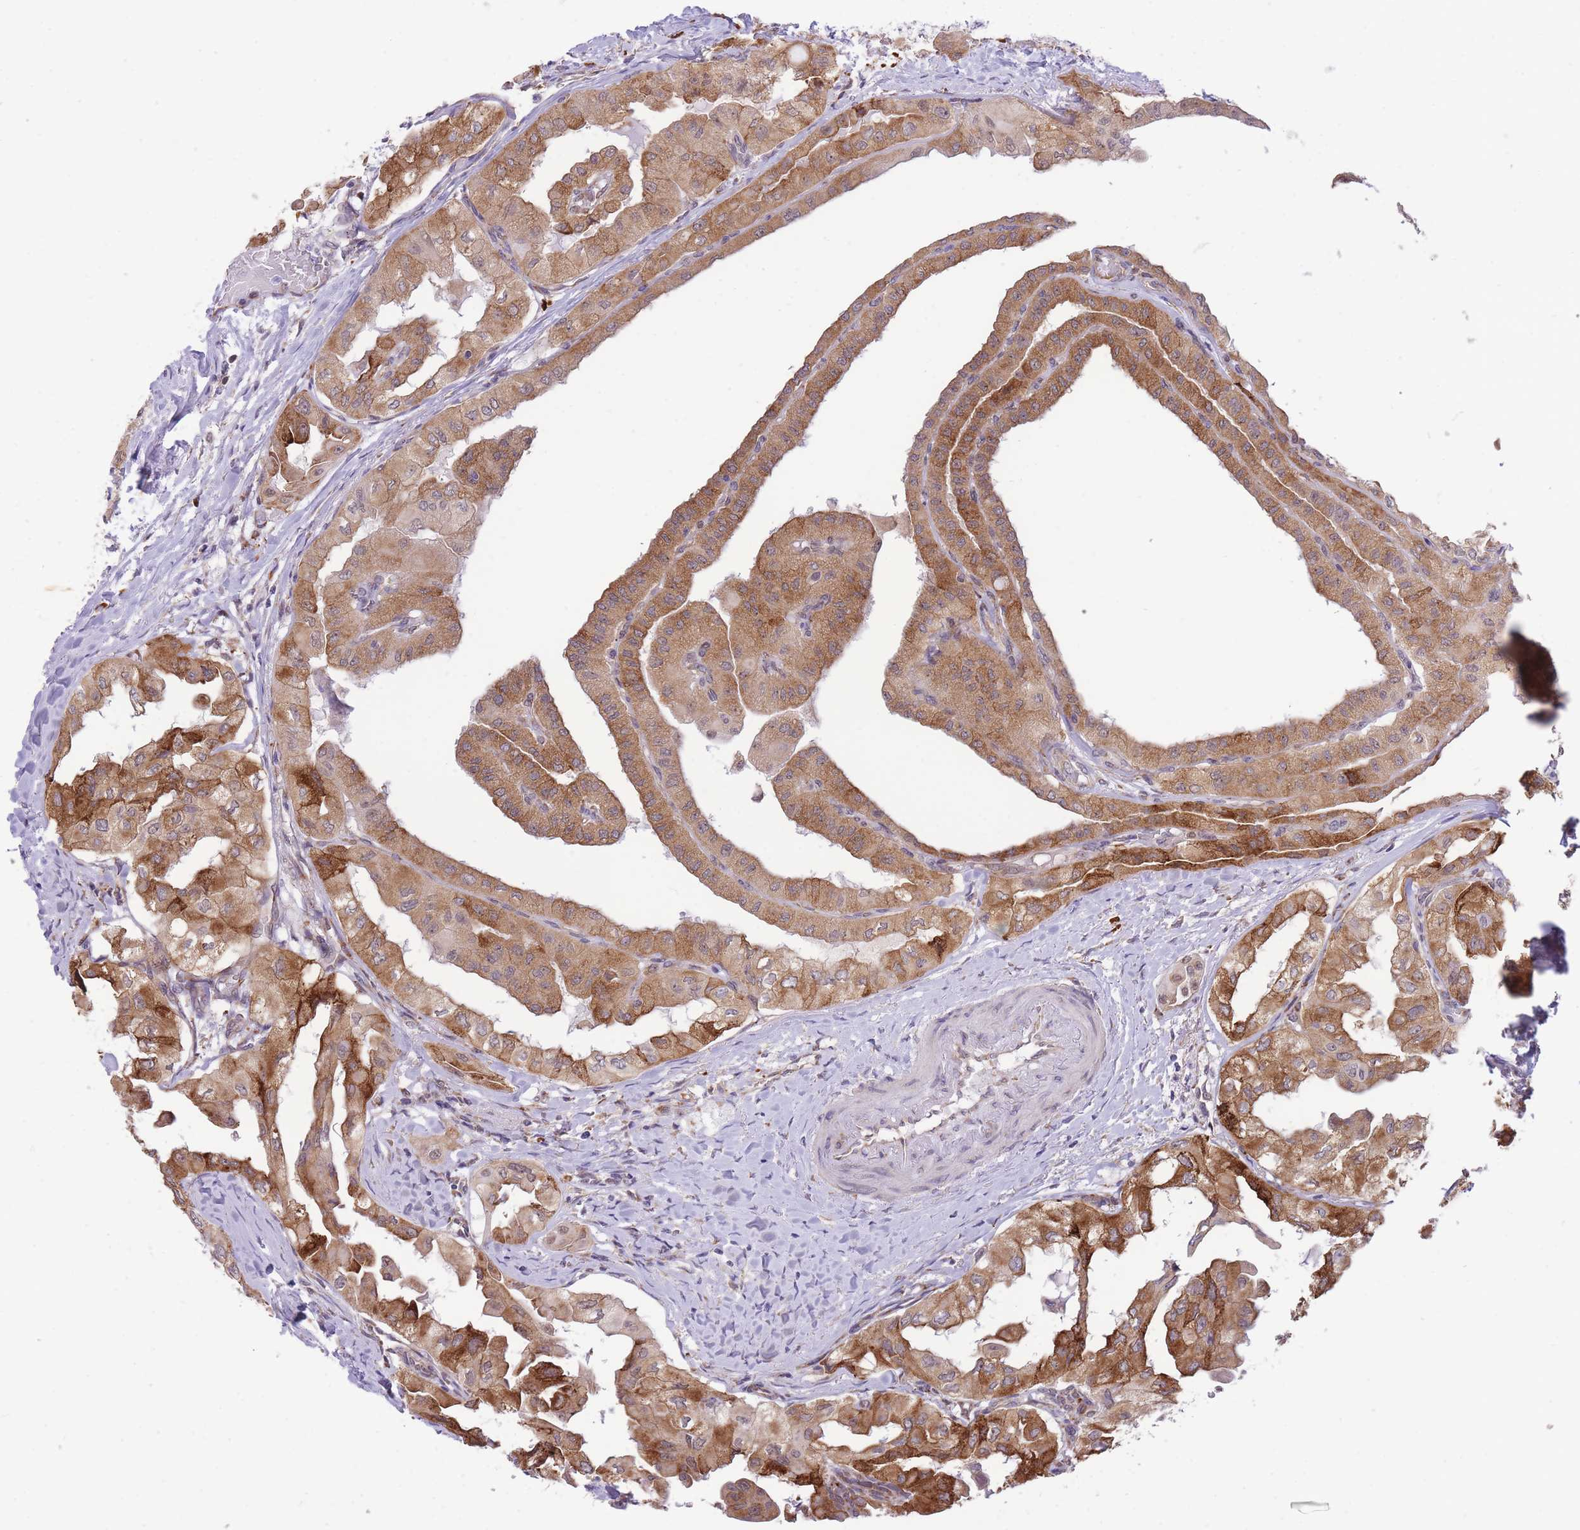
{"staining": {"intensity": "moderate", "quantity": ">75%", "location": "cytoplasmic/membranous"}, "tissue": "thyroid cancer", "cell_type": "Tumor cells", "image_type": "cancer", "snomed": [{"axis": "morphology", "description": "Papillary adenocarcinoma, NOS"}, {"axis": "topography", "description": "Thyroid gland"}], "caption": "Immunohistochemistry (IHC) (DAB) staining of human thyroid papillary adenocarcinoma shows moderate cytoplasmic/membranous protein staining in about >75% of tumor cells.", "gene": "EXOSC8", "patient": {"sex": "female", "age": 59}}